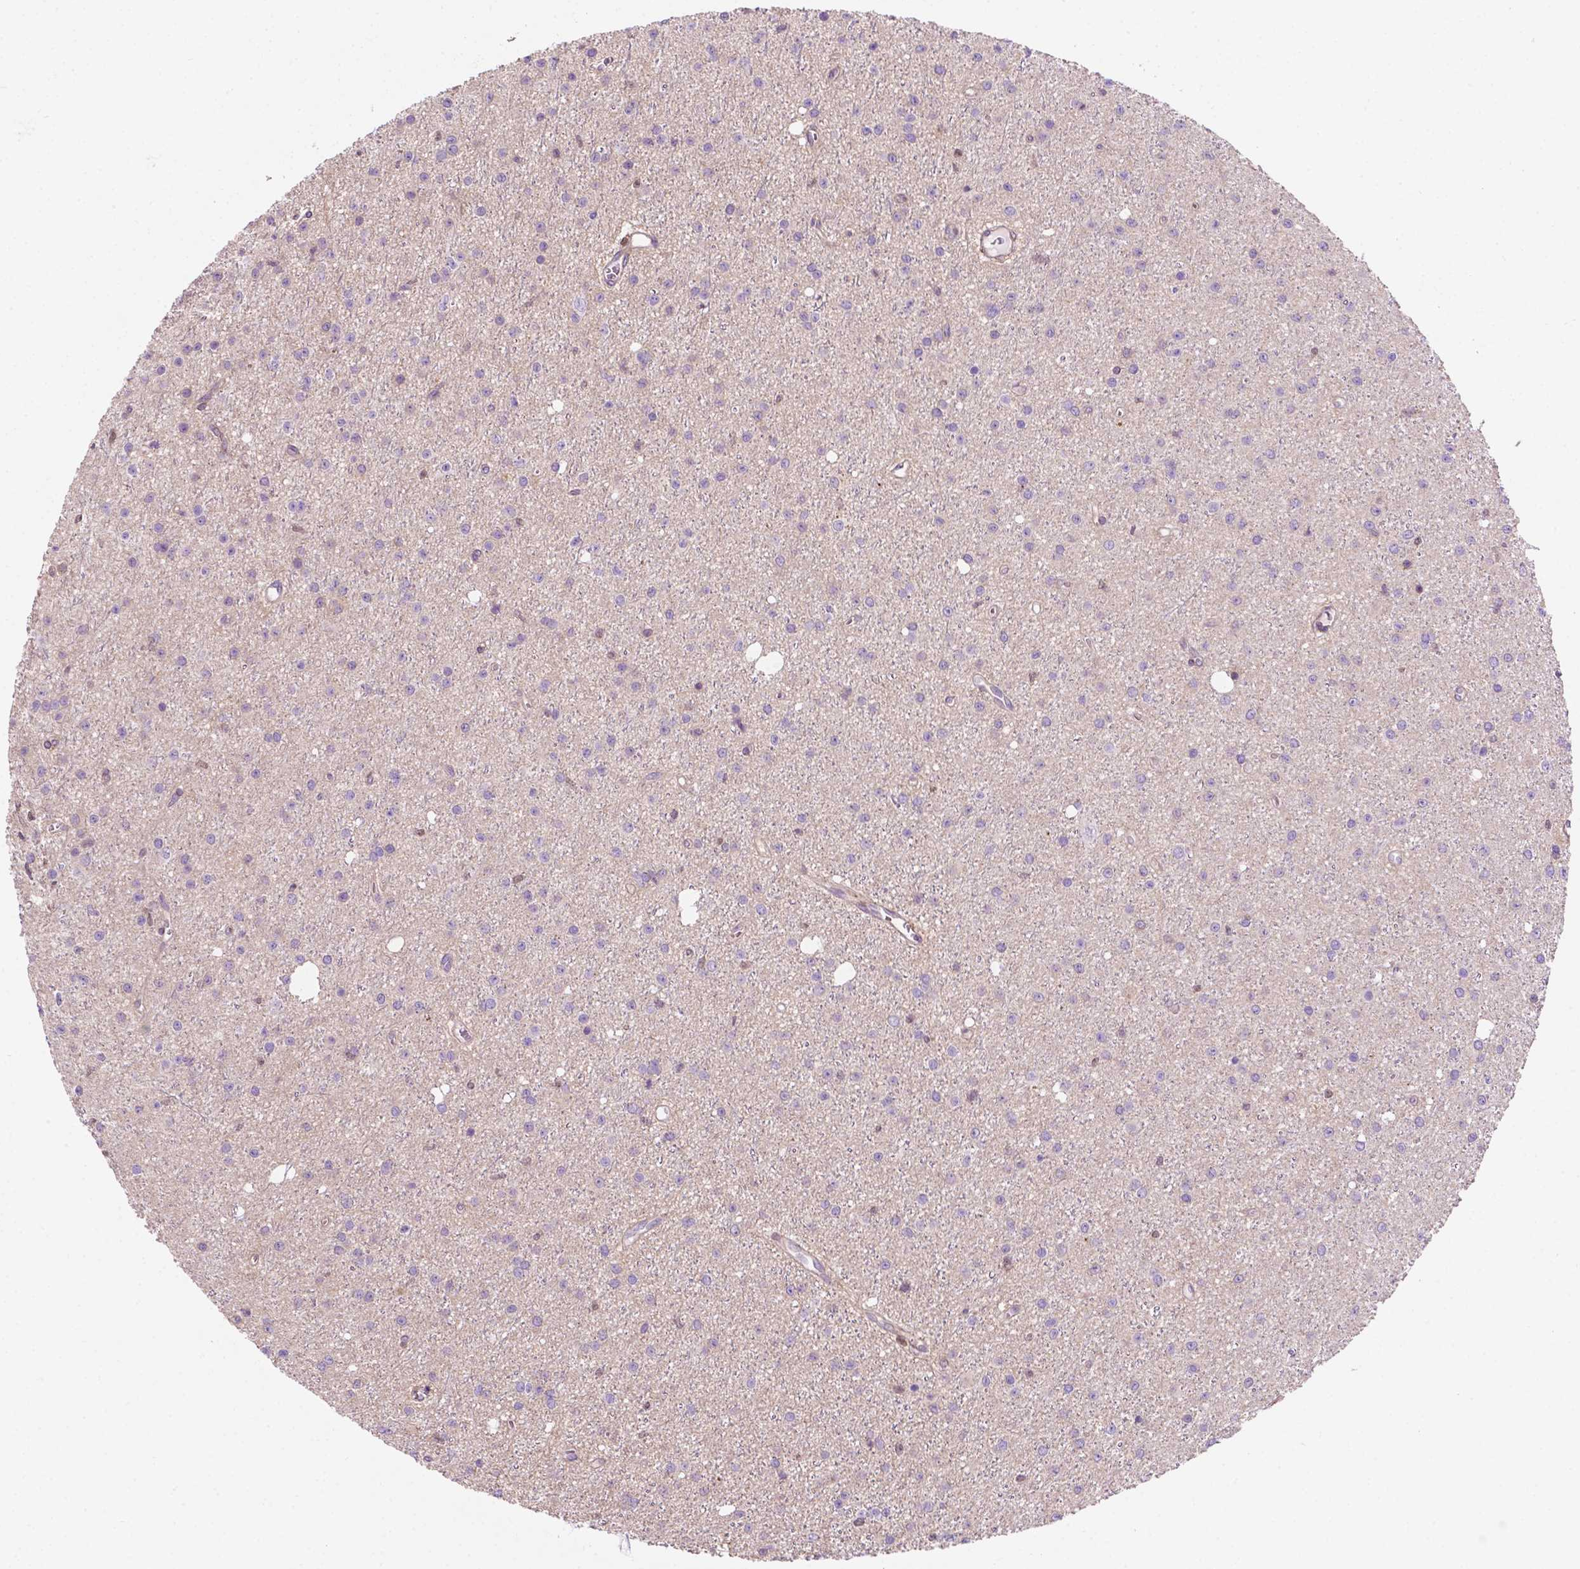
{"staining": {"intensity": "negative", "quantity": "none", "location": "none"}, "tissue": "glioma", "cell_type": "Tumor cells", "image_type": "cancer", "snomed": [{"axis": "morphology", "description": "Glioma, malignant, Low grade"}, {"axis": "topography", "description": "Brain"}], "caption": "DAB immunohistochemical staining of glioma shows no significant expression in tumor cells.", "gene": "DCN", "patient": {"sex": "male", "age": 27}}